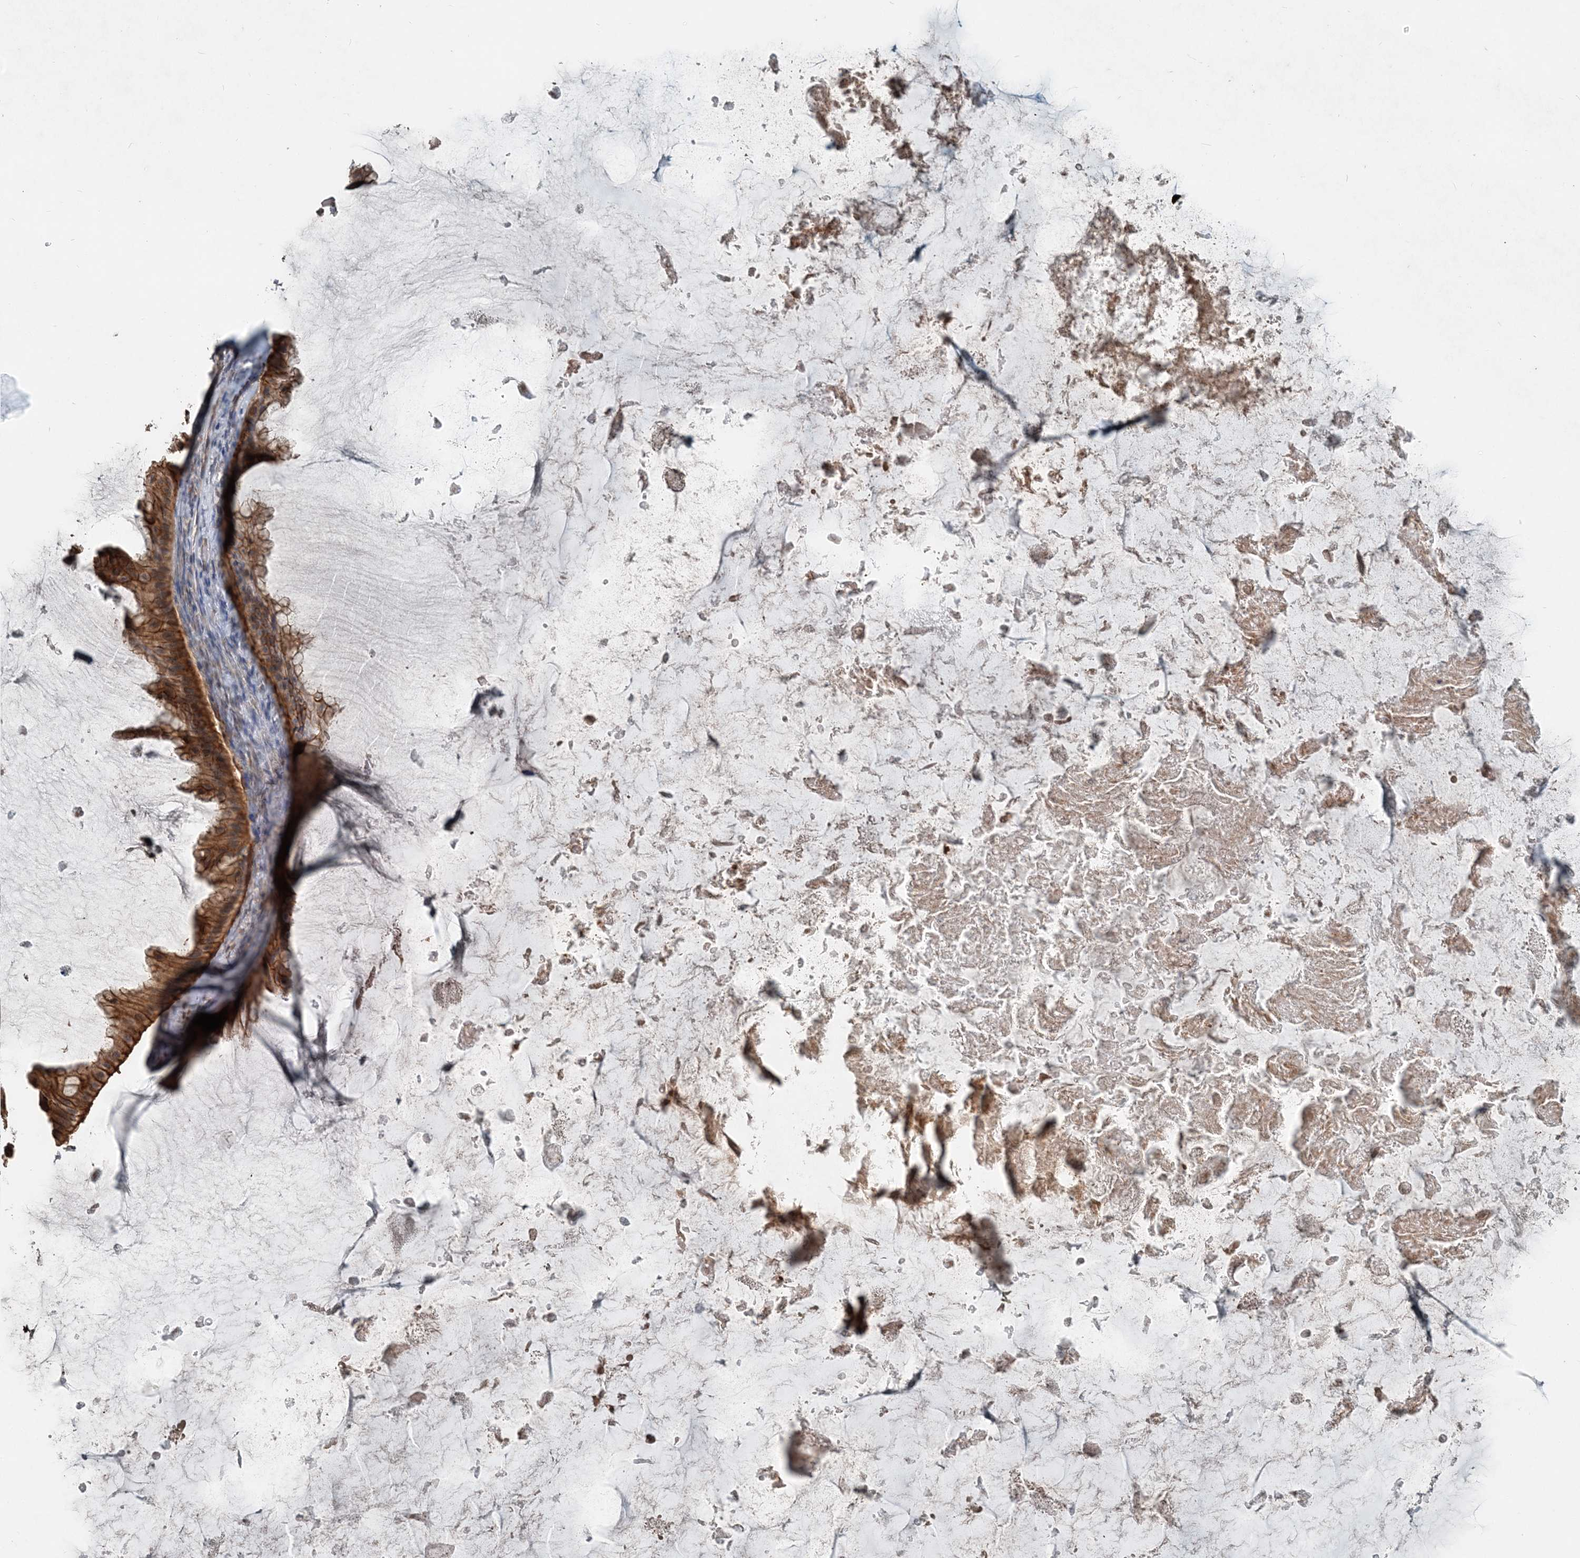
{"staining": {"intensity": "moderate", "quantity": ">75%", "location": "cytoplasmic/membranous"}, "tissue": "ovarian cancer", "cell_type": "Tumor cells", "image_type": "cancer", "snomed": [{"axis": "morphology", "description": "Cystadenocarcinoma, mucinous, NOS"}, {"axis": "topography", "description": "Ovary"}], "caption": "Immunohistochemistry histopathology image of ovarian cancer (mucinous cystadenocarcinoma) stained for a protein (brown), which demonstrates medium levels of moderate cytoplasmic/membranous expression in approximately >75% of tumor cells.", "gene": "SMPD3", "patient": {"sex": "female", "age": 61}}